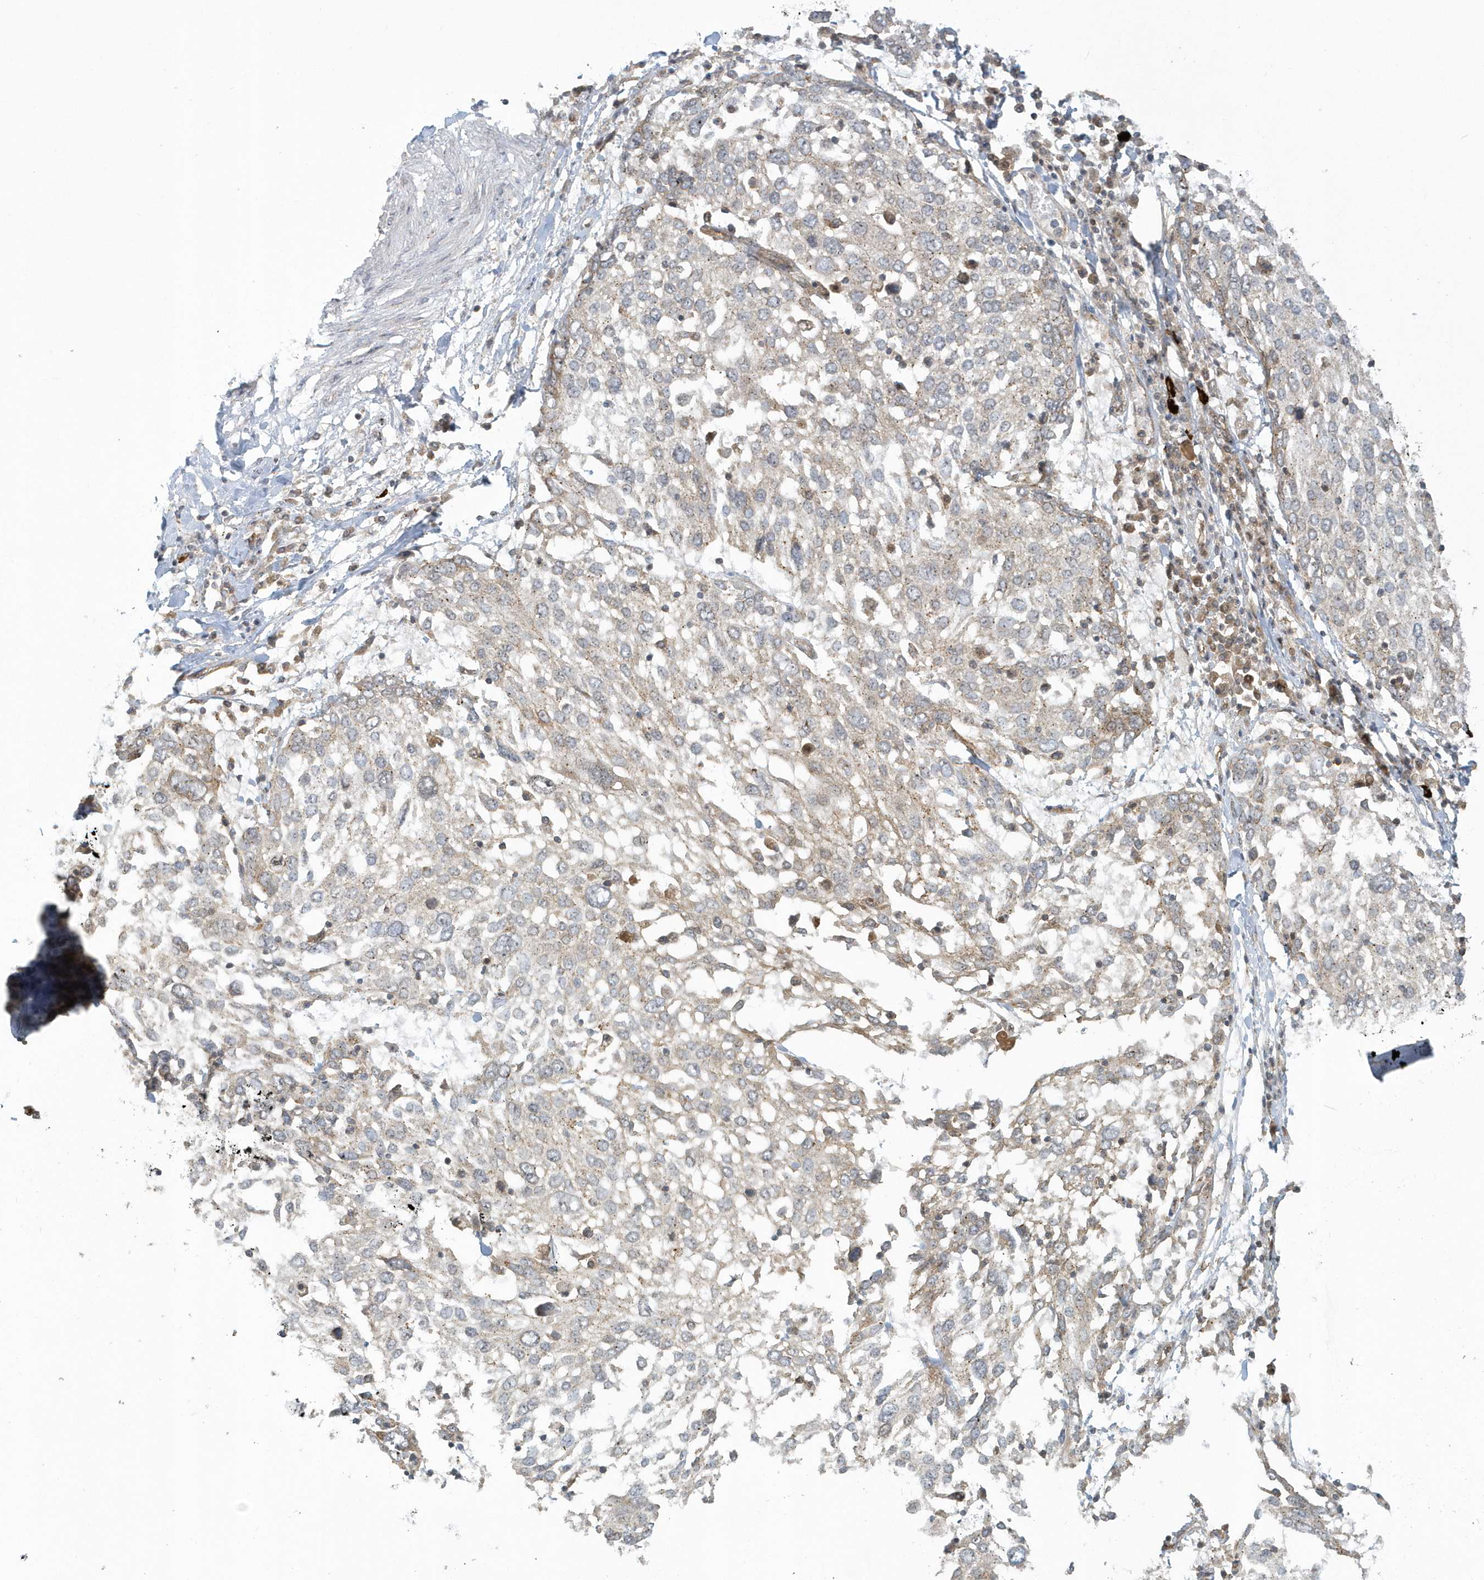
{"staining": {"intensity": "weak", "quantity": "25%-75%", "location": "cytoplasmic/membranous"}, "tissue": "lung cancer", "cell_type": "Tumor cells", "image_type": "cancer", "snomed": [{"axis": "morphology", "description": "Squamous cell carcinoma, NOS"}, {"axis": "topography", "description": "Lung"}], "caption": "Protein staining shows weak cytoplasmic/membranous staining in about 25%-75% of tumor cells in lung cancer (squamous cell carcinoma).", "gene": "STIM2", "patient": {"sex": "male", "age": 65}}